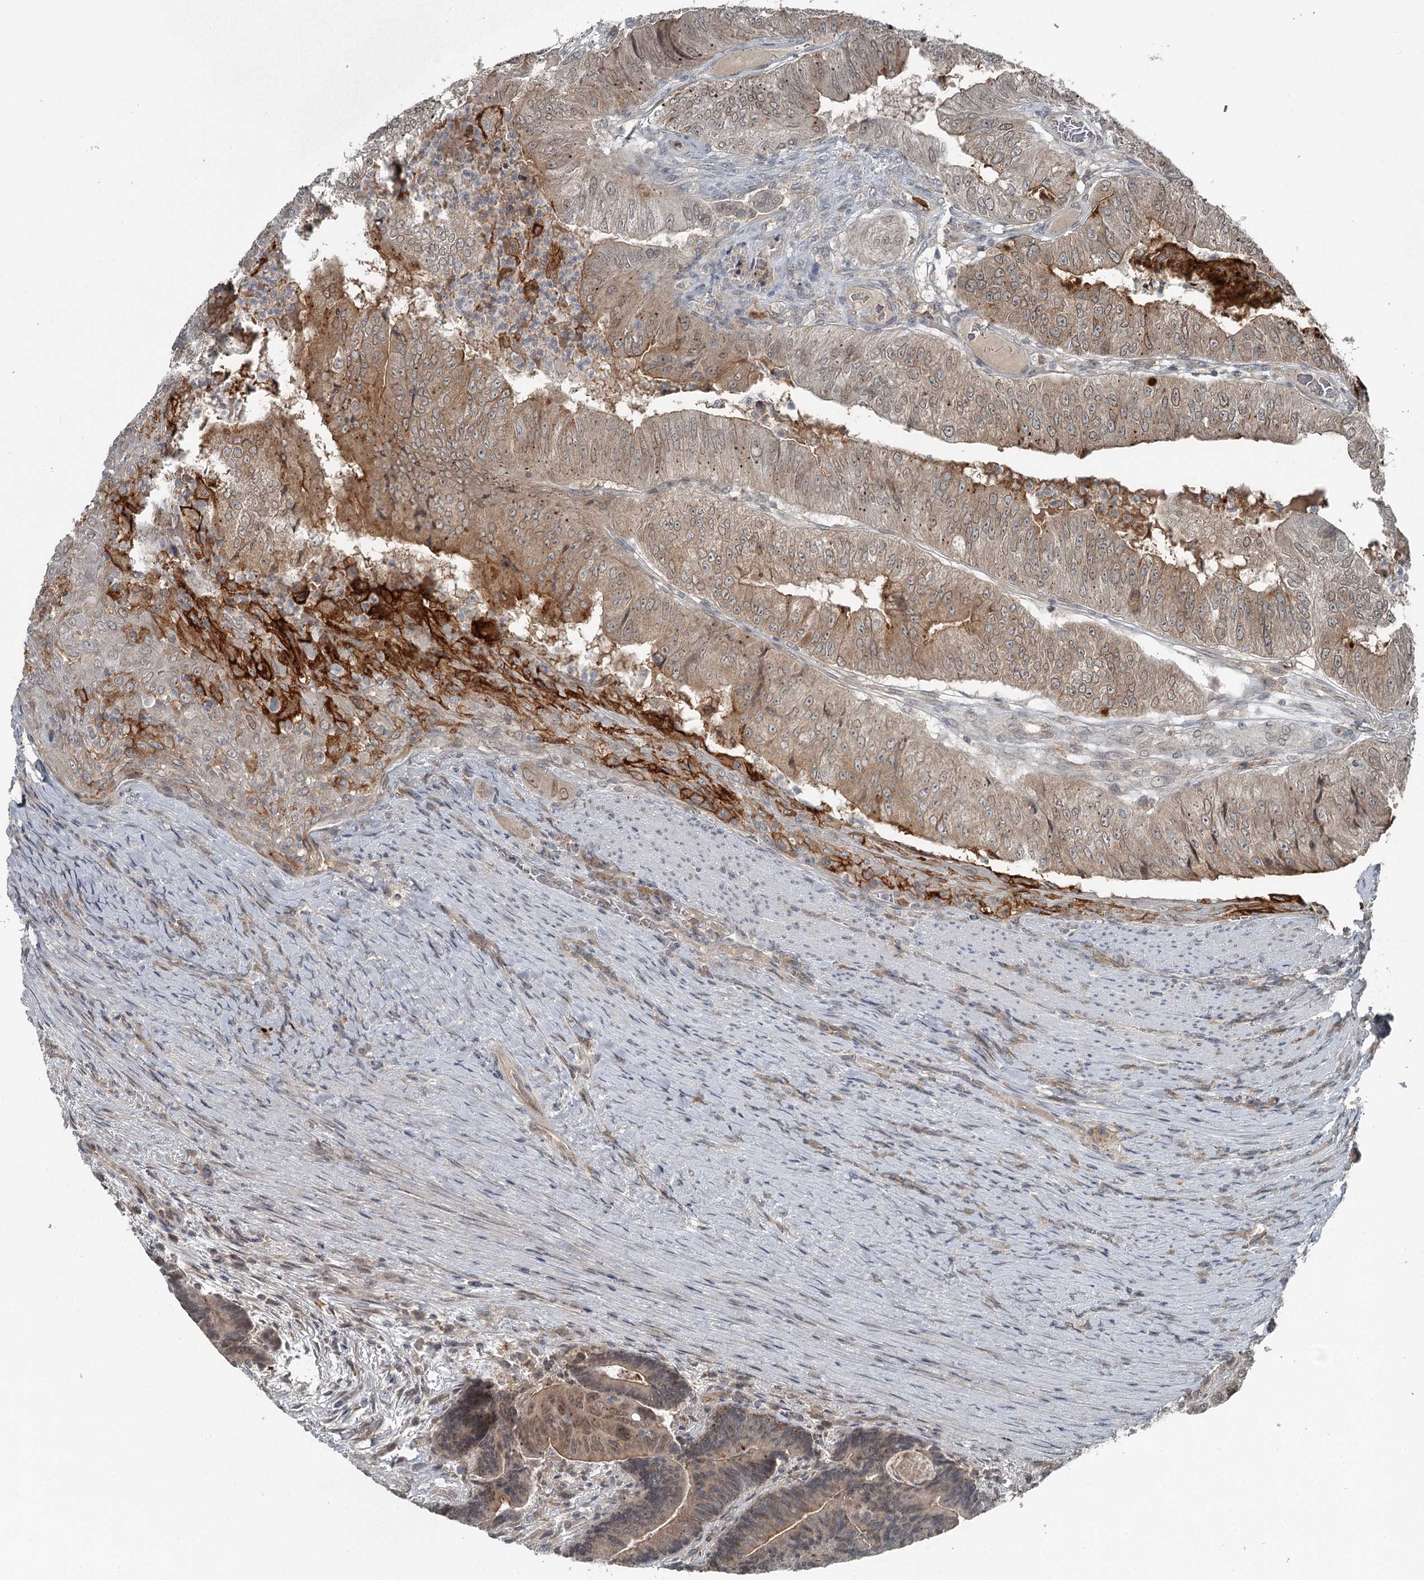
{"staining": {"intensity": "weak", "quantity": "25%-75%", "location": "cytoplasmic/membranous"}, "tissue": "colorectal cancer", "cell_type": "Tumor cells", "image_type": "cancer", "snomed": [{"axis": "morphology", "description": "Adenocarcinoma, NOS"}, {"axis": "topography", "description": "Colon"}], "caption": "Immunohistochemistry micrograph of neoplastic tissue: human colorectal cancer stained using immunohistochemistry demonstrates low levels of weak protein expression localized specifically in the cytoplasmic/membranous of tumor cells, appearing as a cytoplasmic/membranous brown color.", "gene": "SLC39A8", "patient": {"sex": "female", "age": 67}}